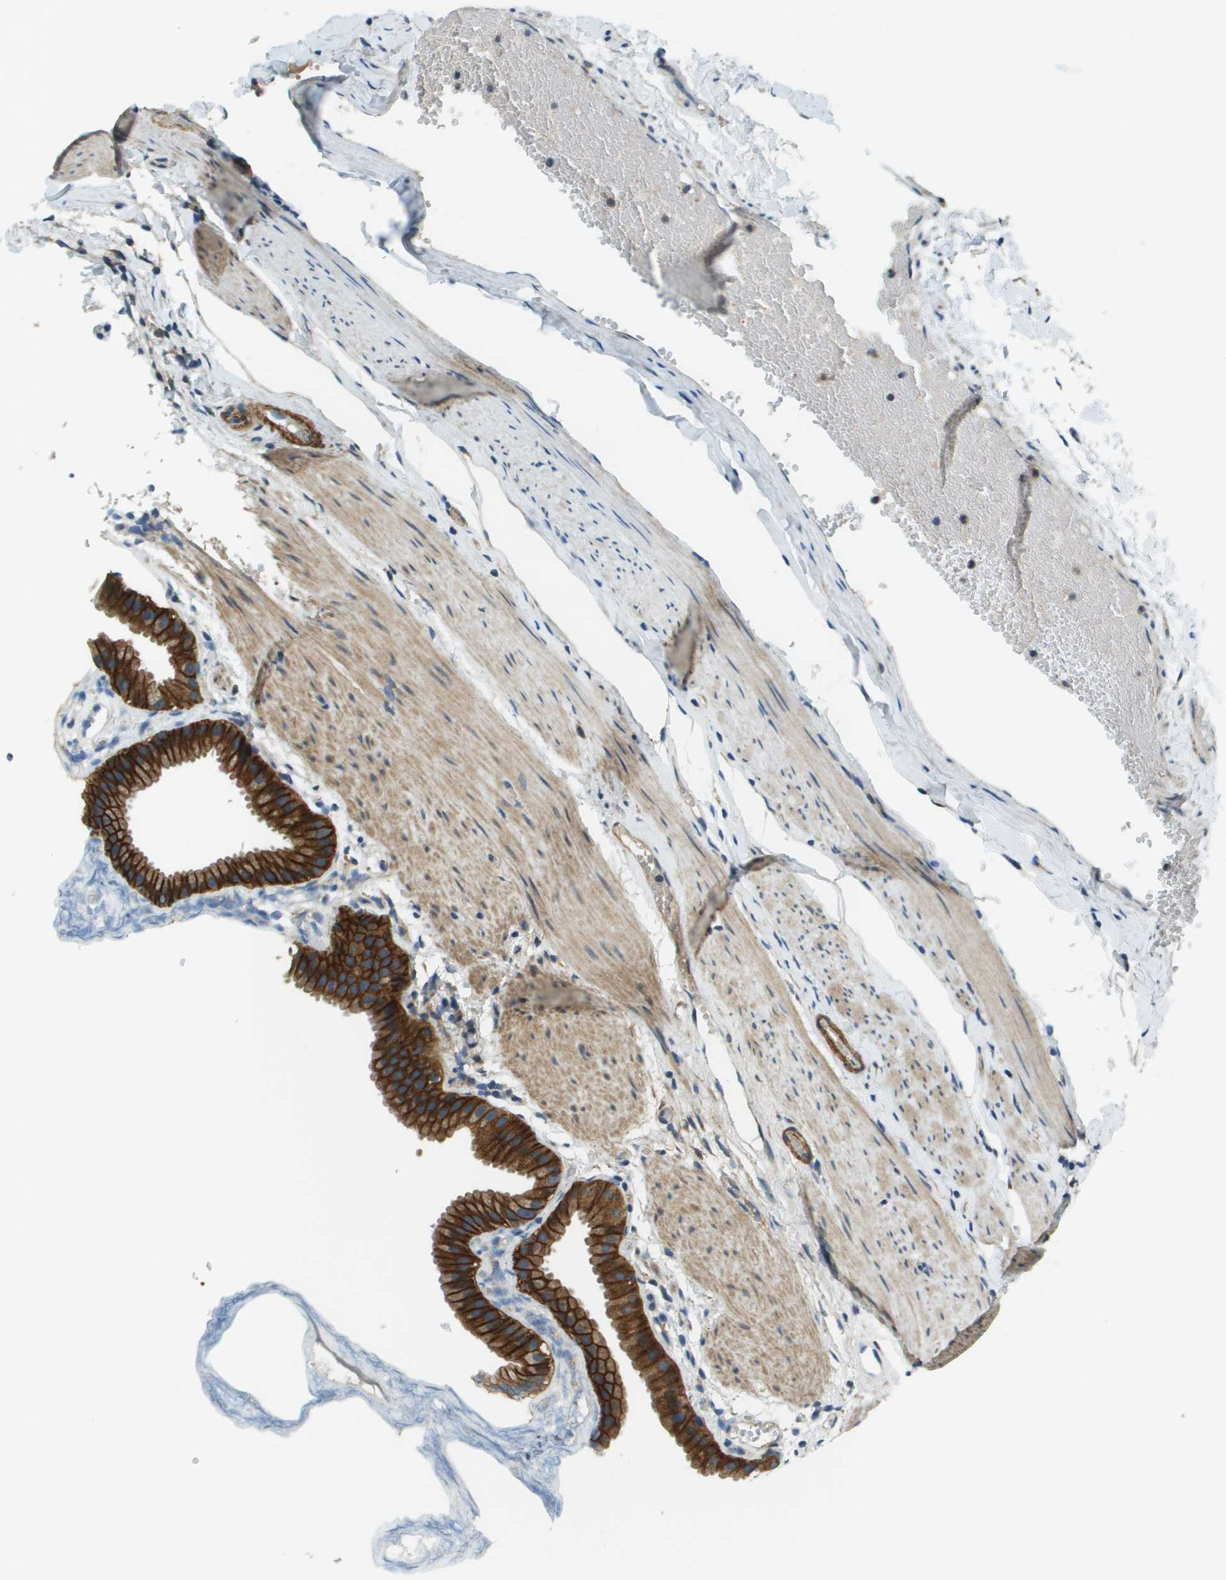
{"staining": {"intensity": "strong", "quantity": ">75%", "location": "cytoplasmic/membranous"}, "tissue": "gallbladder", "cell_type": "Glandular cells", "image_type": "normal", "snomed": [{"axis": "morphology", "description": "Normal tissue, NOS"}, {"axis": "topography", "description": "Gallbladder"}], "caption": "Normal gallbladder shows strong cytoplasmic/membranous expression in about >75% of glandular cells, visualized by immunohistochemistry. (DAB (3,3'-diaminobenzidine) IHC, brown staining for protein, blue staining for nuclei).", "gene": "TMEM51", "patient": {"sex": "female", "age": 64}}